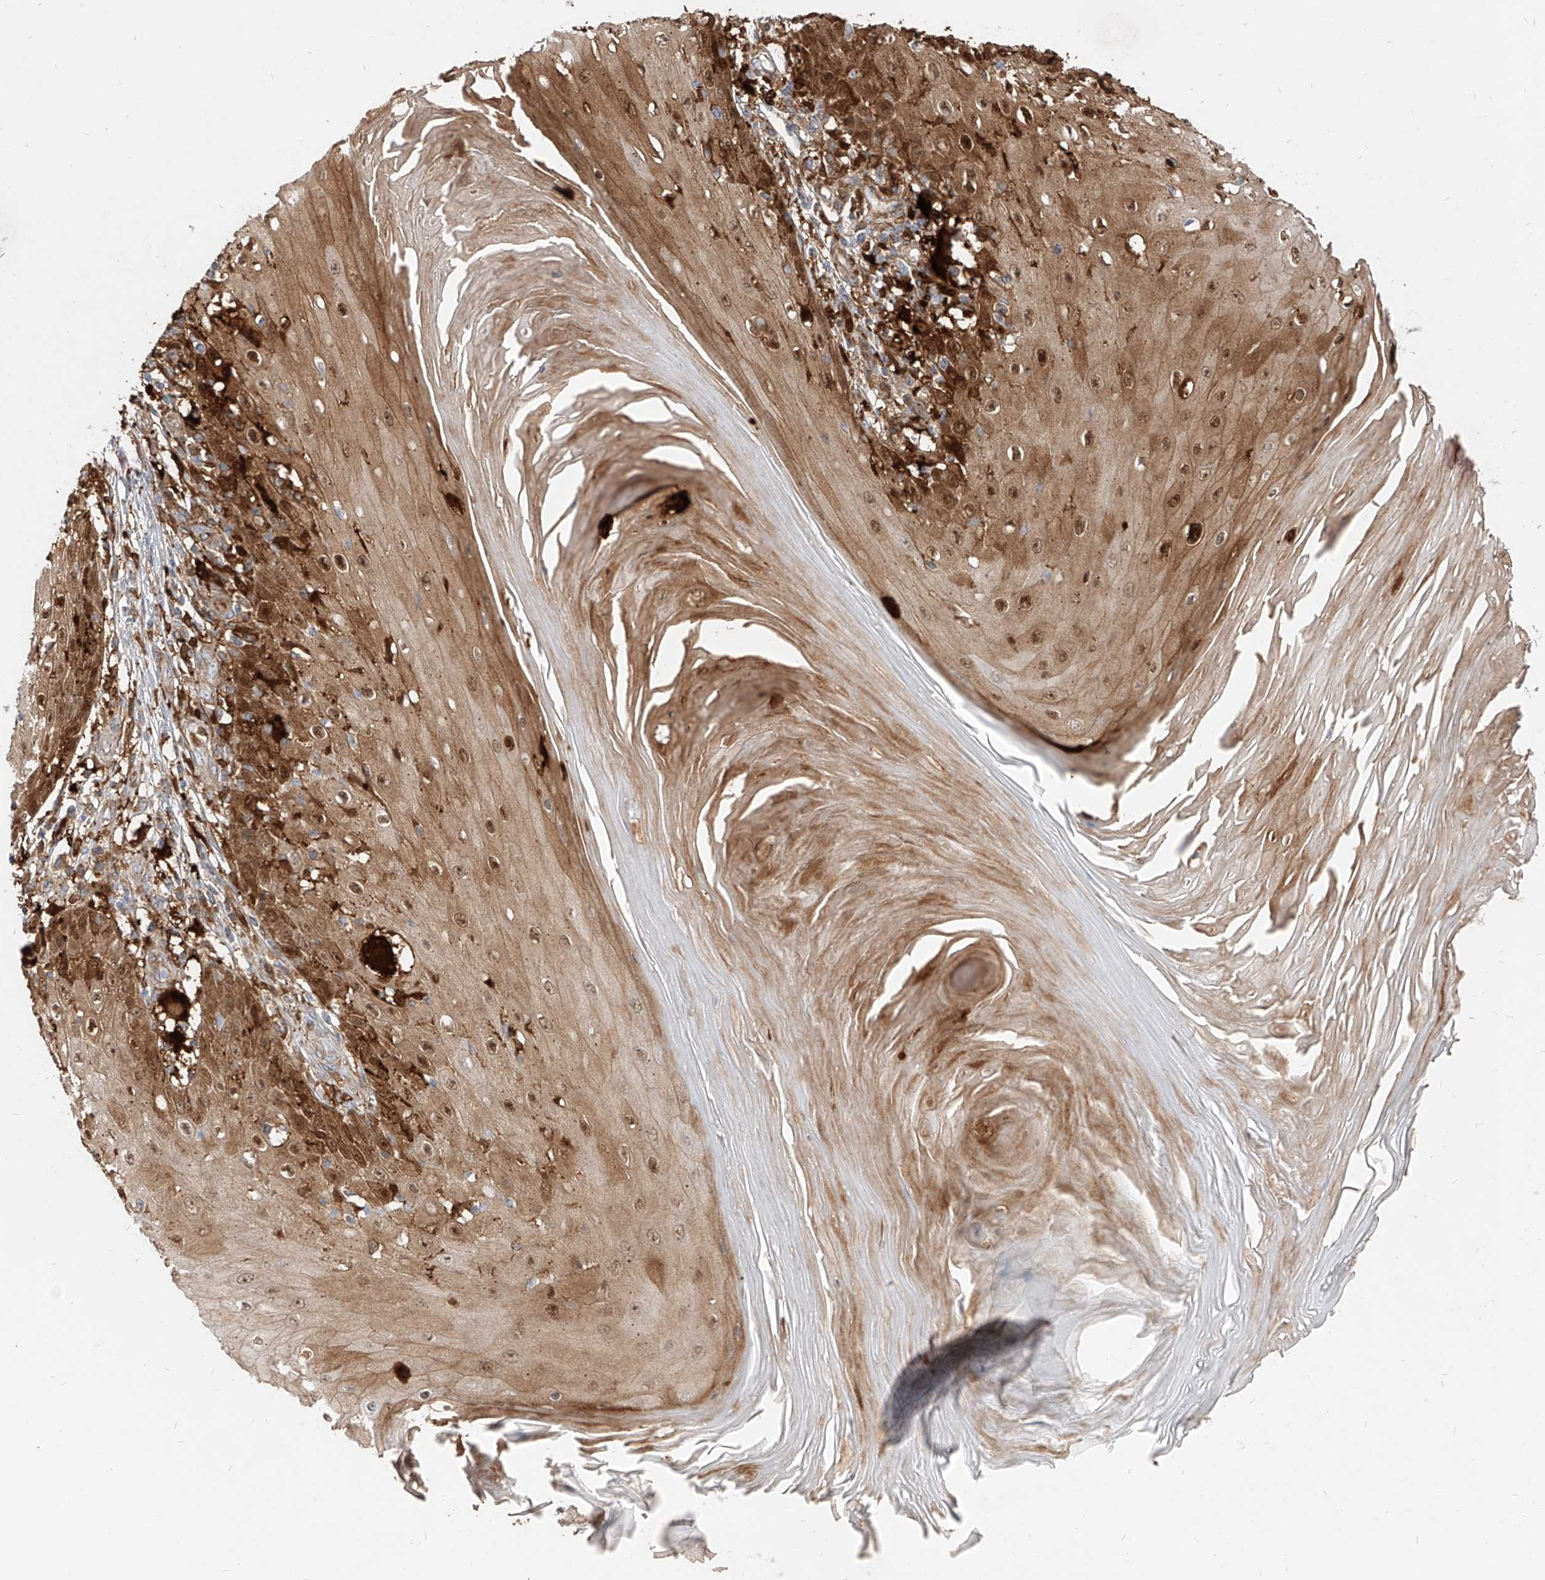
{"staining": {"intensity": "strong", "quantity": ">75%", "location": "cytoplasmic/membranous"}, "tissue": "skin cancer", "cell_type": "Tumor cells", "image_type": "cancer", "snomed": [{"axis": "morphology", "description": "Squamous cell carcinoma, NOS"}, {"axis": "topography", "description": "Skin"}], "caption": "Squamous cell carcinoma (skin) stained with DAB (3,3'-diaminobenzidine) immunohistochemistry demonstrates high levels of strong cytoplasmic/membranous staining in approximately >75% of tumor cells. The protein of interest is shown in brown color, while the nuclei are stained blue.", "gene": "KYNU", "patient": {"sex": "female", "age": 73}}